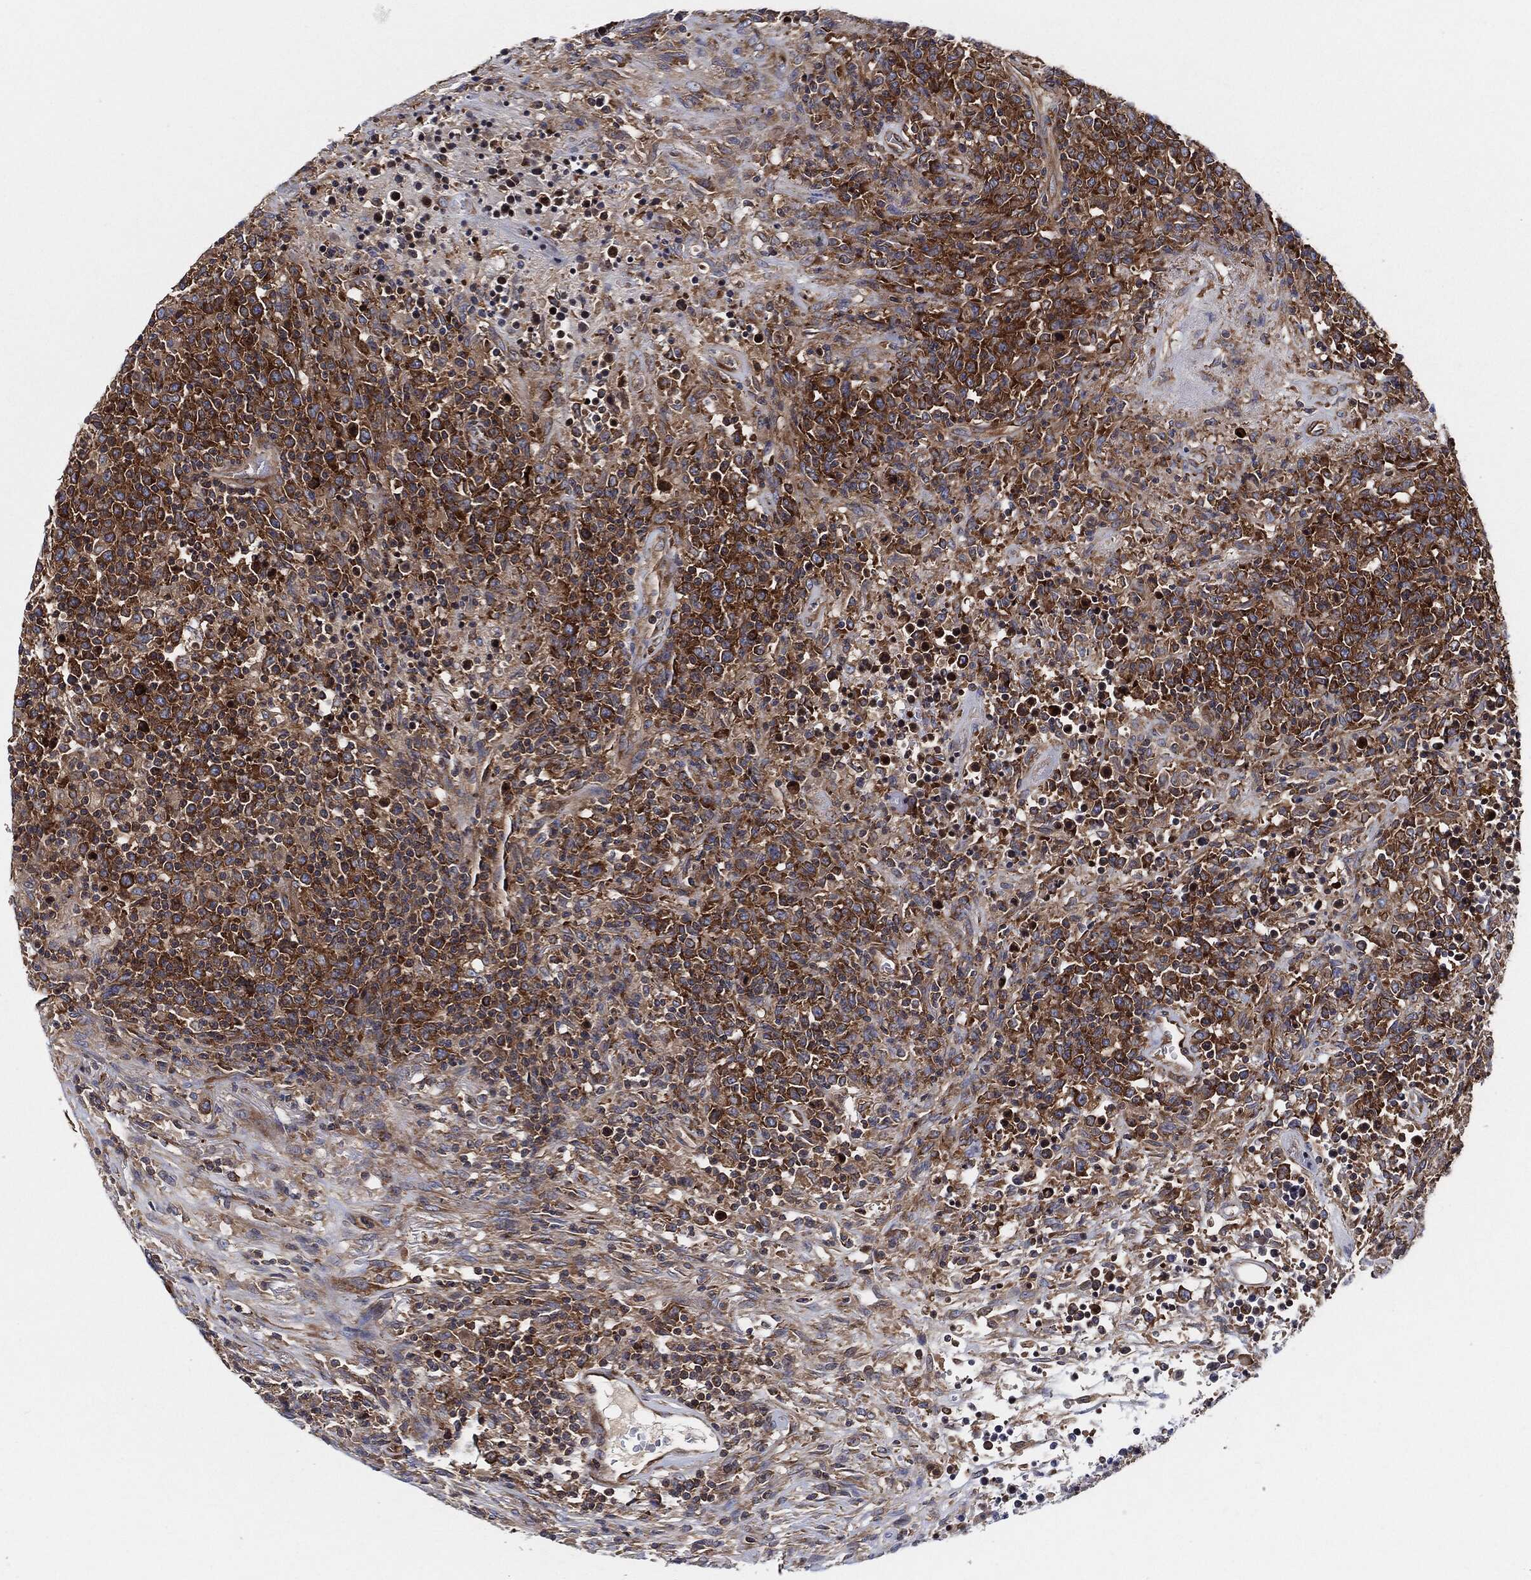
{"staining": {"intensity": "strong", "quantity": "25%-75%", "location": "cytoplasmic/membranous"}, "tissue": "lymphoma", "cell_type": "Tumor cells", "image_type": "cancer", "snomed": [{"axis": "morphology", "description": "Malignant lymphoma, non-Hodgkin's type, High grade"}, {"axis": "topography", "description": "Lung"}], "caption": "Immunohistochemical staining of human high-grade malignant lymphoma, non-Hodgkin's type shows high levels of strong cytoplasmic/membranous staining in about 25%-75% of tumor cells. (DAB = brown stain, brightfield microscopy at high magnification).", "gene": "EIF2S2", "patient": {"sex": "male", "age": 79}}